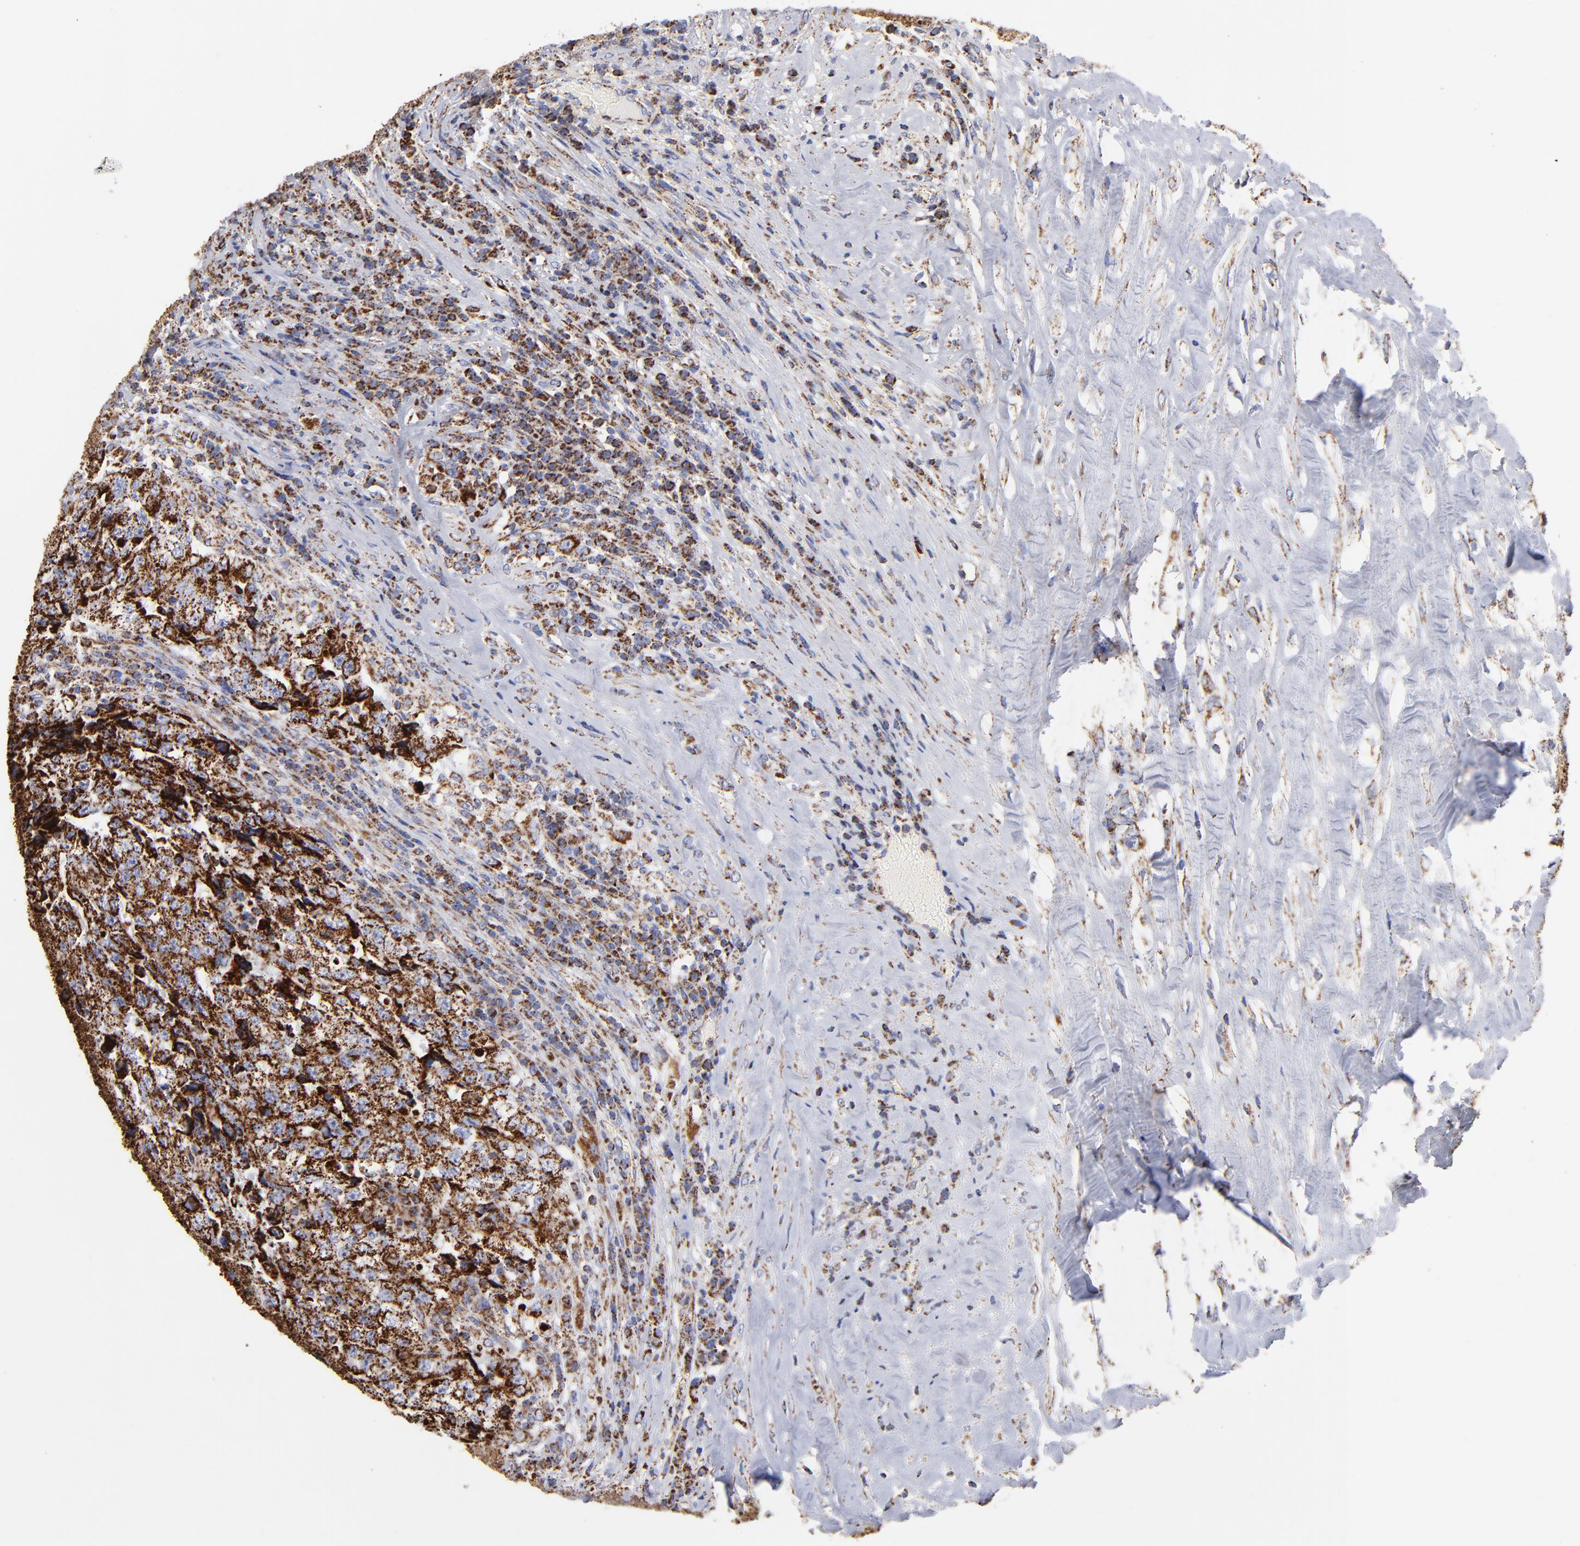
{"staining": {"intensity": "strong", "quantity": ">75%", "location": "cytoplasmic/membranous"}, "tissue": "testis cancer", "cell_type": "Tumor cells", "image_type": "cancer", "snomed": [{"axis": "morphology", "description": "Necrosis, NOS"}, {"axis": "morphology", "description": "Carcinoma, Embryonal, NOS"}, {"axis": "topography", "description": "Testis"}], "caption": "This histopathology image demonstrates immunohistochemistry staining of human testis cancer (embryonal carcinoma), with high strong cytoplasmic/membranous expression in approximately >75% of tumor cells.", "gene": "PHB1", "patient": {"sex": "male", "age": 19}}